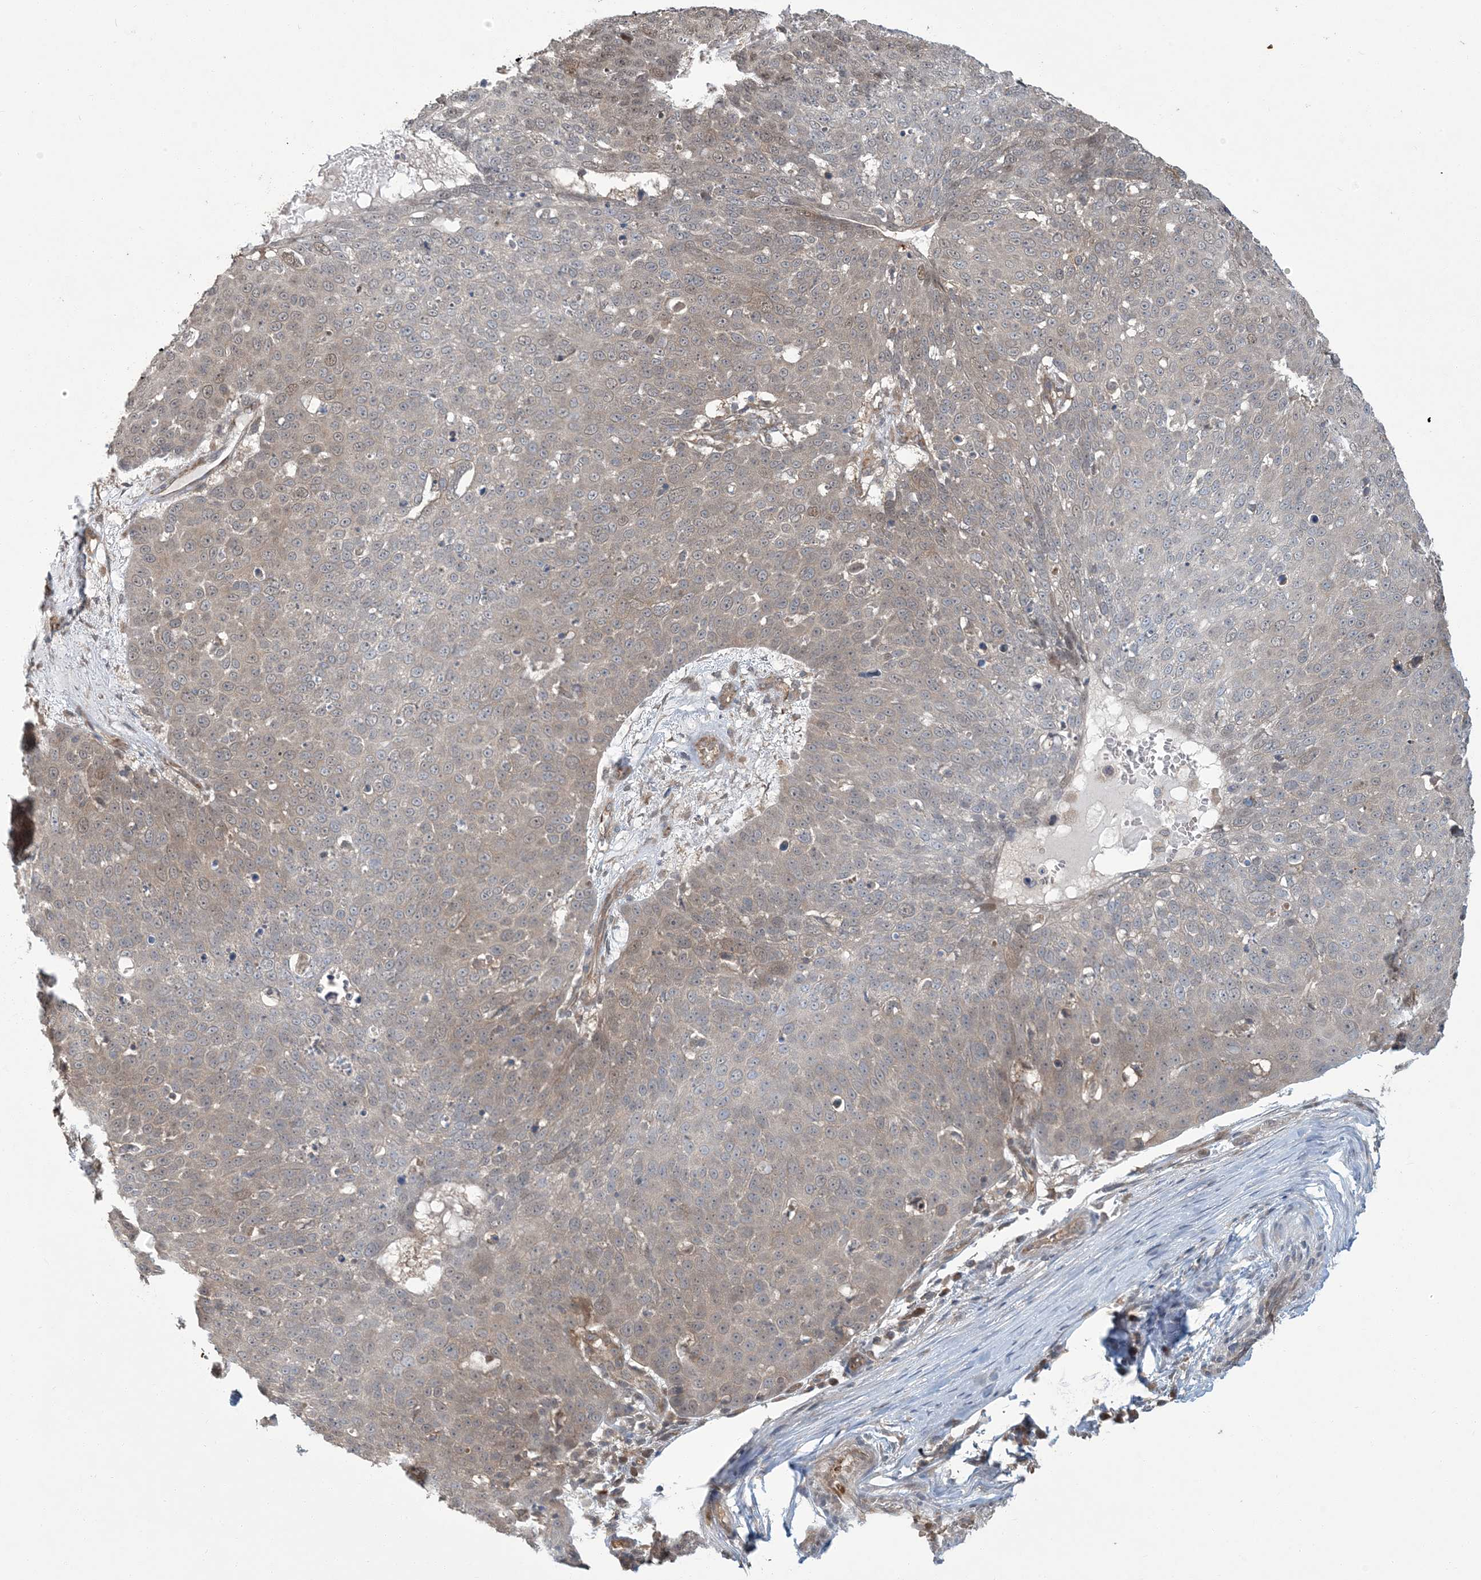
{"staining": {"intensity": "weak", "quantity": "<25%", "location": "cytoplasmic/membranous,nuclear"}, "tissue": "skin cancer", "cell_type": "Tumor cells", "image_type": "cancer", "snomed": [{"axis": "morphology", "description": "Squamous cell carcinoma, NOS"}, {"axis": "topography", "description": "Skin"}], "caption": "Immunohistochemistry (IHC) of squamous cell carcinoma (skin) reveals no positivity in tumor cells. (DAB (3,3'-diaminobenzidine) immunohistochemistry, high magnification).", "gene": "ERI2", "patient": {"sex": "male", "age": 71}}